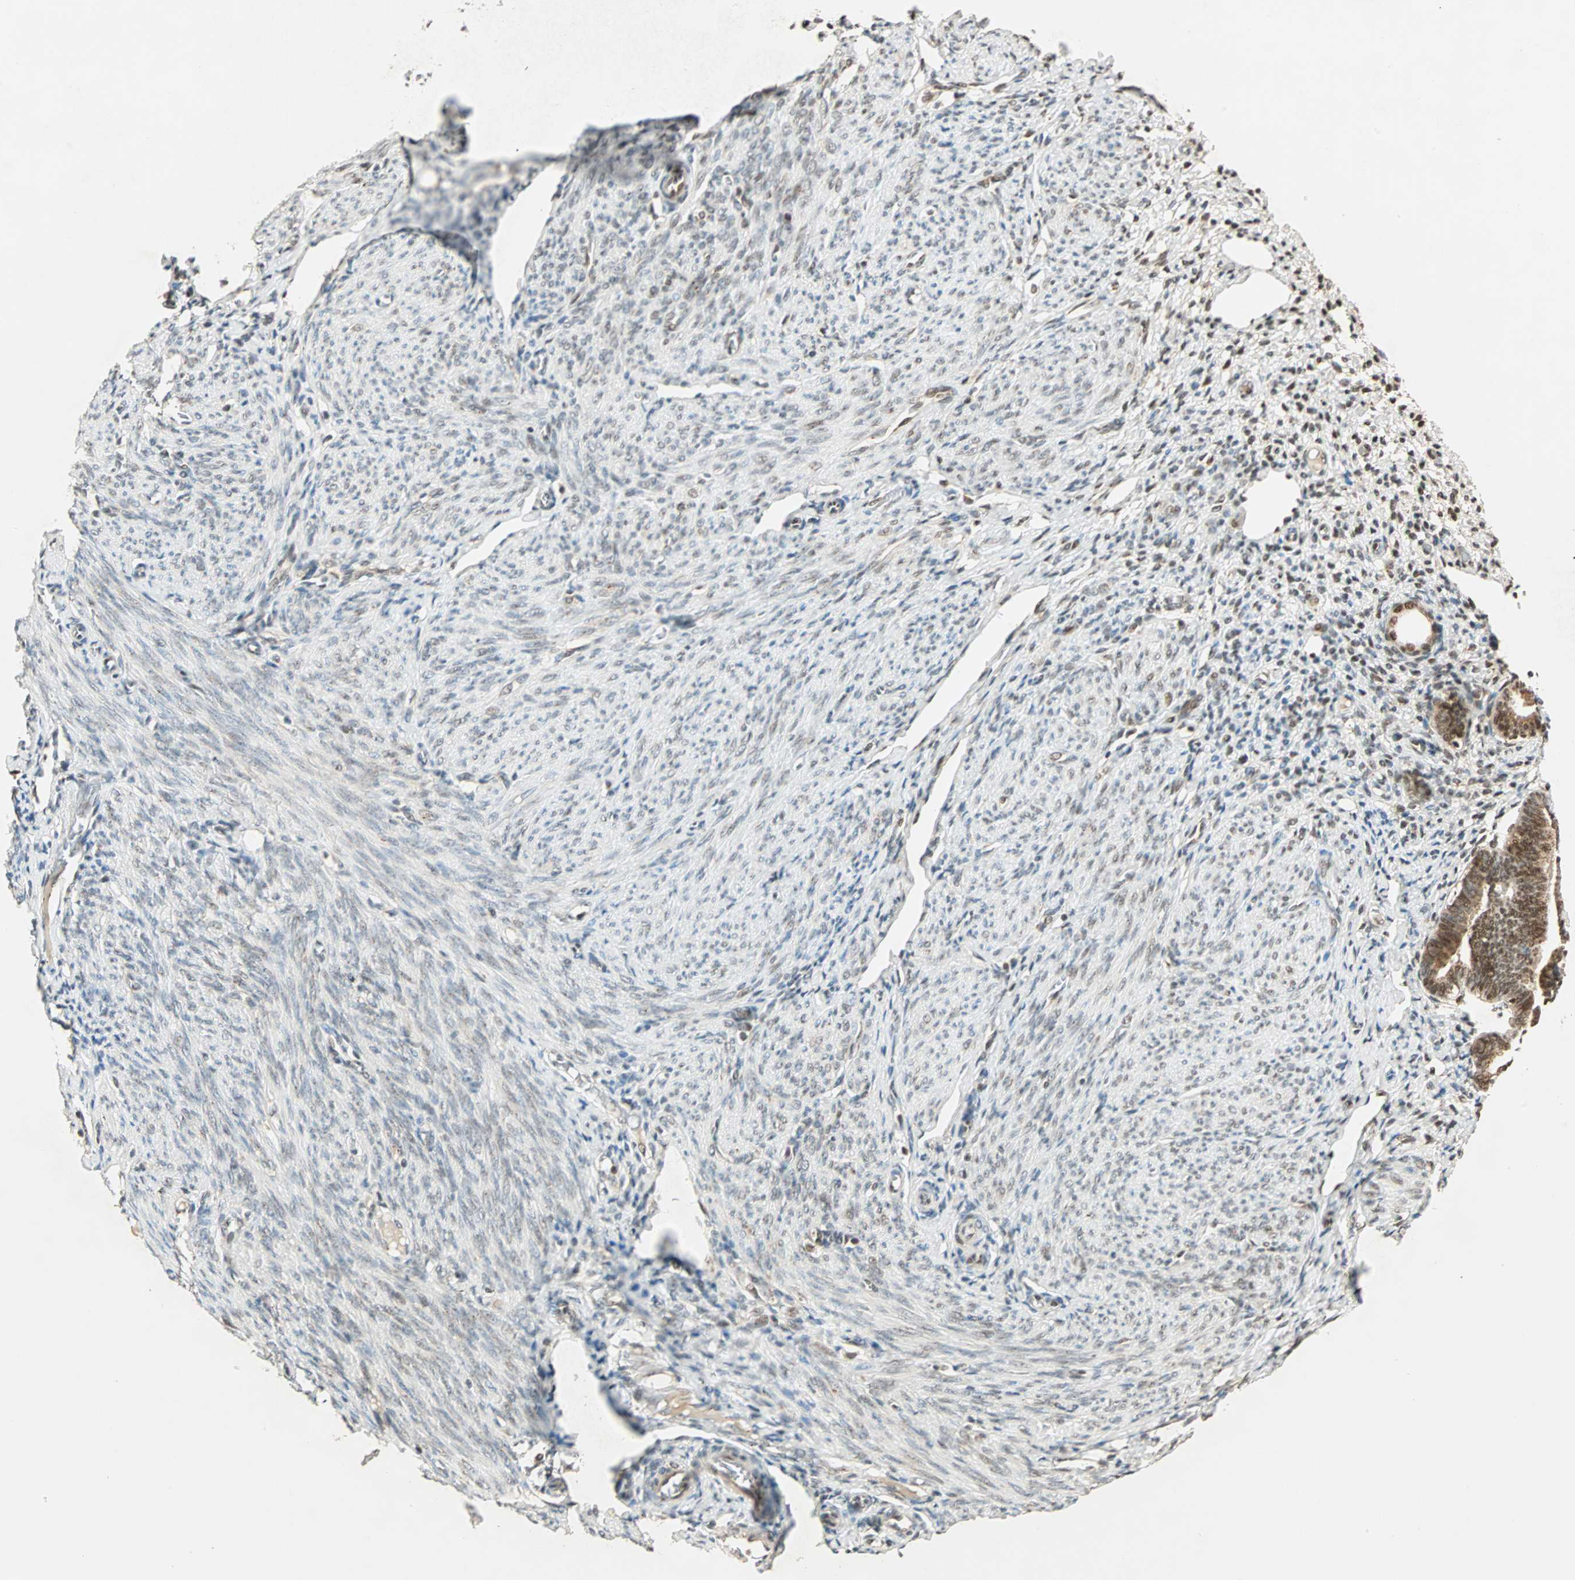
{"staining": {"intensity": "weak", "quantity": "<25%", "location": "cytoplasmic/membranous"}, "tissue": "endometrium", "cell_type": "Cells in endometrial stroma", "image_type": "normal", "snomed": [{"axis": "morphology", "description": "Normal tissue, NOS"}, {"axis": "topography", "description": "Endometrium"}], "caption": "Cells in endometrial stroma are negative for brown protein staining in benign endometrium. The staining is performed using DAB brown chromogen with nuclei counter-stained in using hematoxylin.", "gene": "PRDM2", "patient": {"sex": "female", "age": 61}}